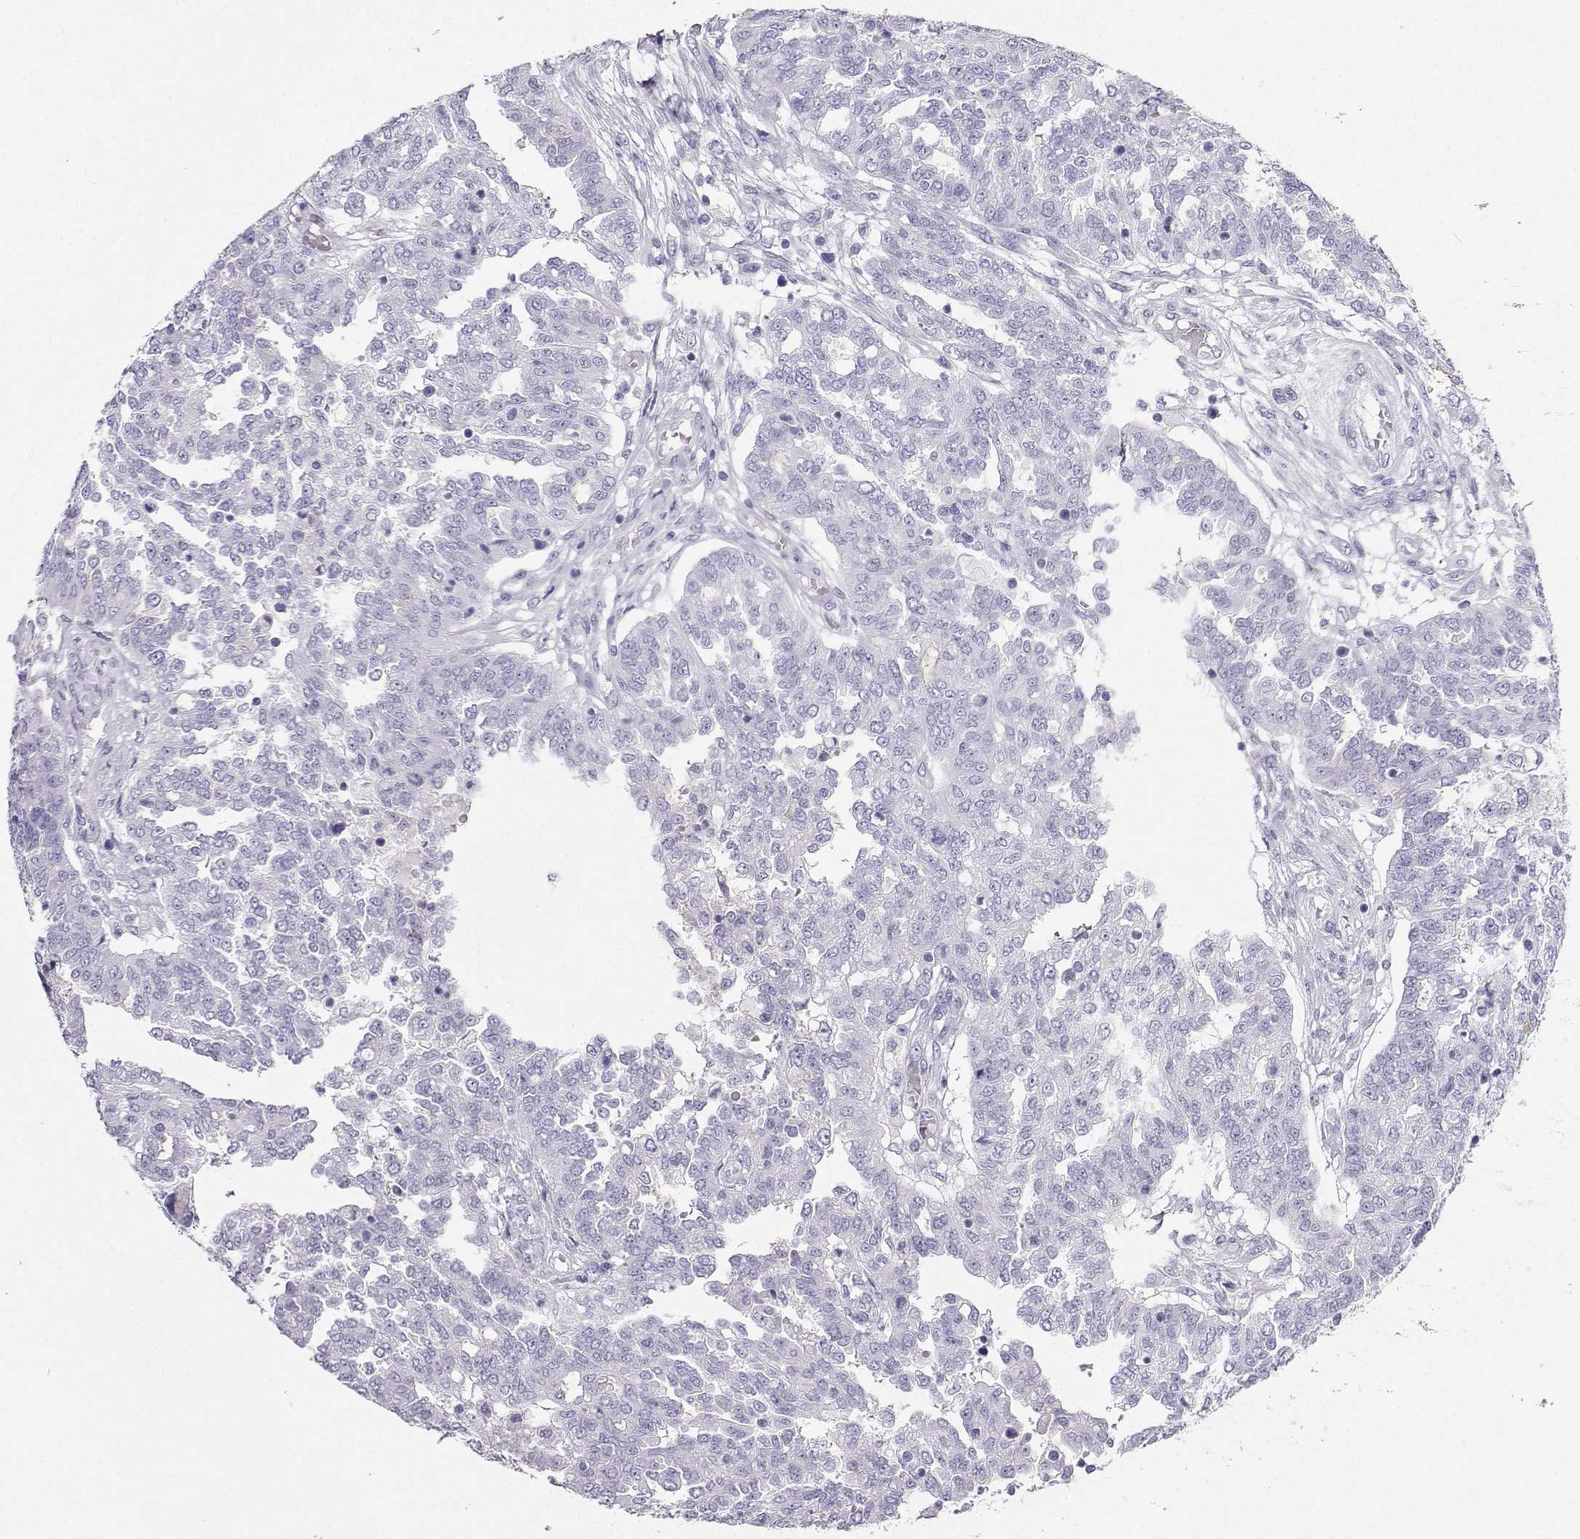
{"staining": {"intensity": "negative", "quantity": "none", "location": "none"}, "tissue": "ovarian cancer", "cell_type": "Tumor cells", "image_type": "cancer", "snomed": [{"axis": "morphology", "description": "Cystadenocarcinoma, serous, NOS"}, {"axis": "topography", "description": "Ovary"}], "caption": "Immunohistochemistry micrograph of neoplastic tissue: ovarian serous cystadenocarcinoma stained with DAB shows no significant protein expression in tumor cells.", "gene": "CD109", "patient": {"sex": "female", "age": 67}}